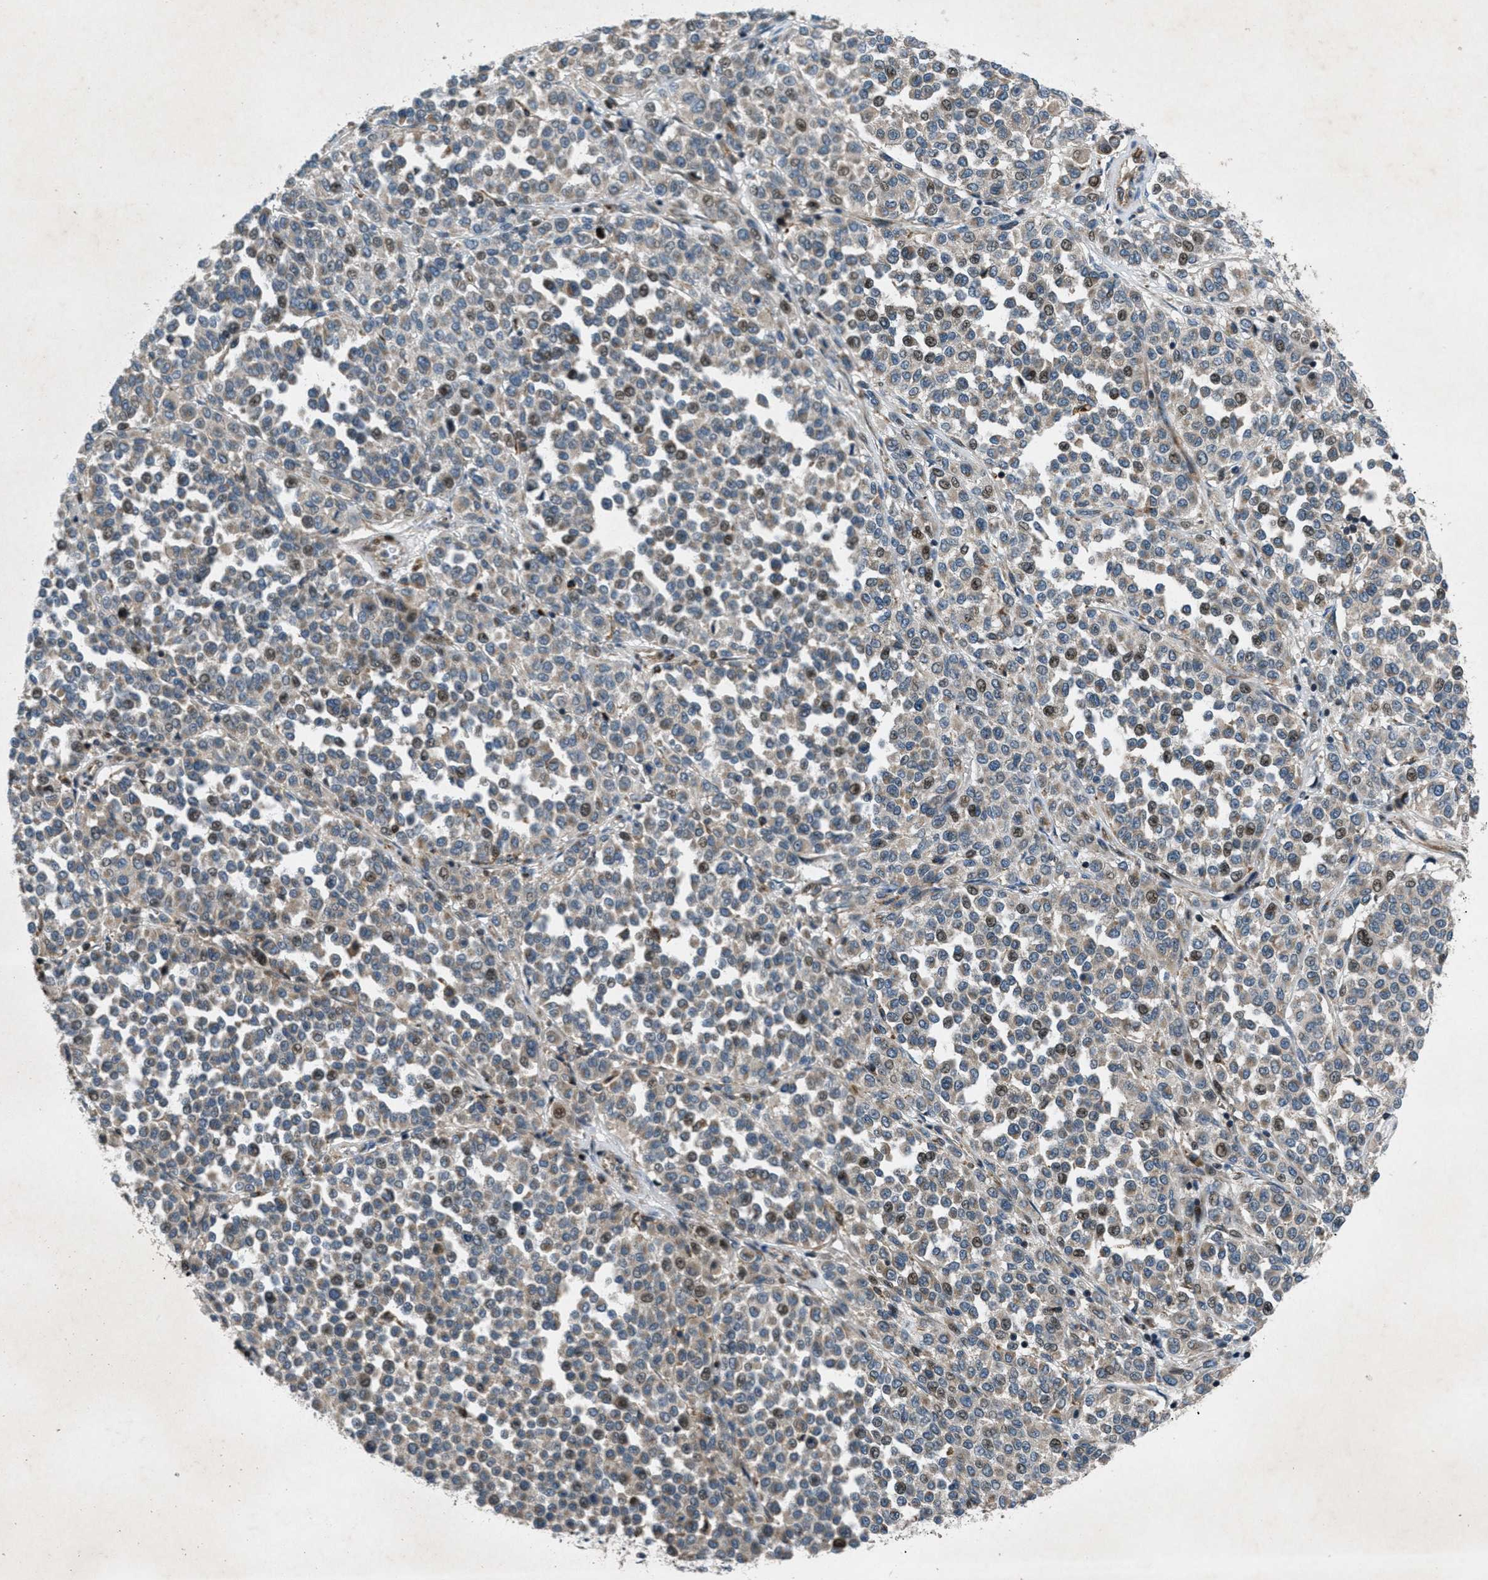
{"staining": {"intensity": "moderate", "quantity": "25%-75%", "location": "nuclear"}, "tissue": "melanoma", "cell_type": "Tumor cells", "image_type": "cancer", "snomed": [{"axis": "morphology", "description": "Malignant melanoma, Metastatic site"}, {"axis": "topography", "description": "Pancreas"}], "caption": "A micrograph showing moderate nuclear positivity in about 25%-75% of tumor cells in melanoma, as visualized by brown immunohistochemical staining.", "gene": "CLEC2D", "patient": {"sex": "female", "age": 30}}